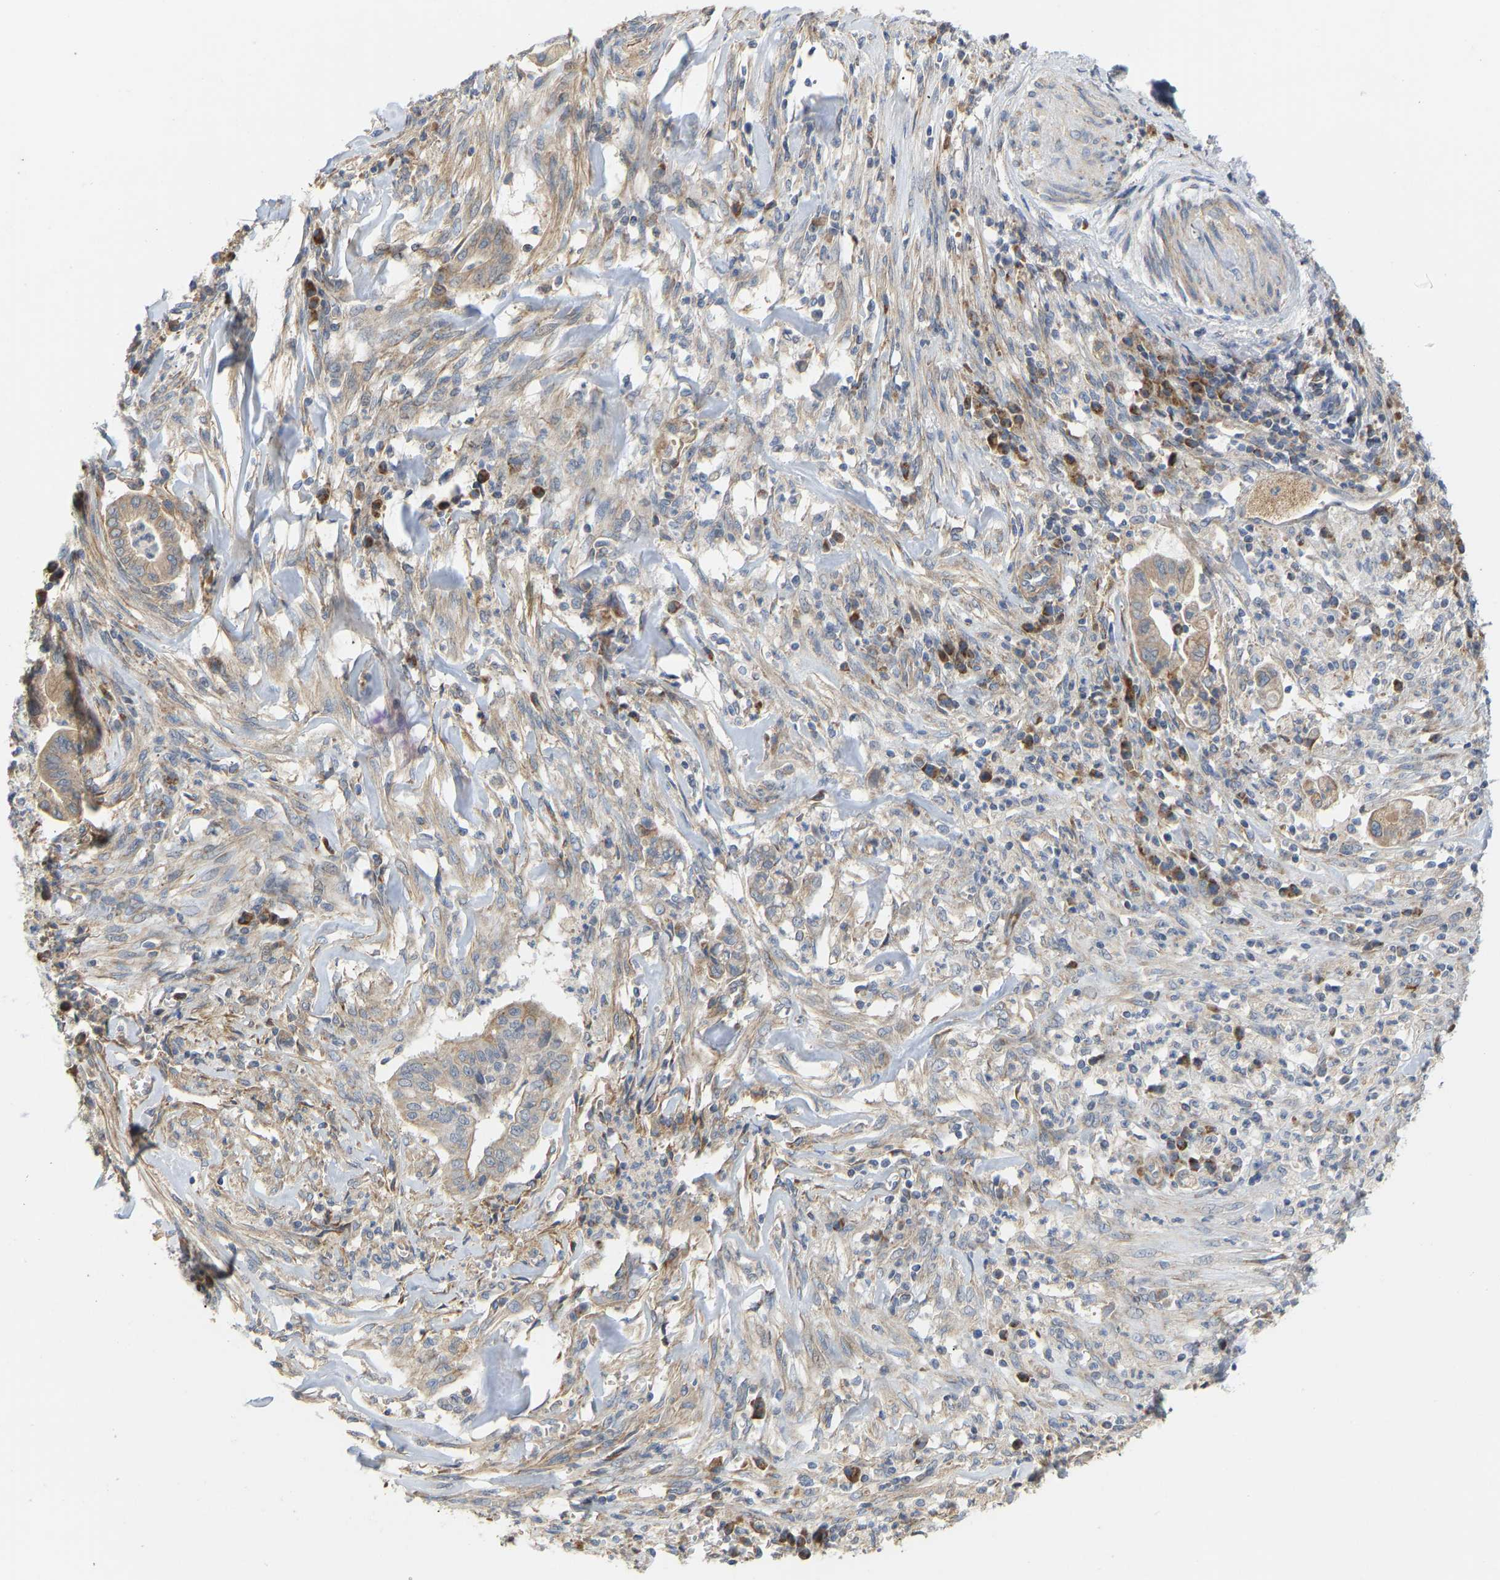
{"staining": {"intensity": "weak", "quantity": "<25%", "location": "cytoplasmic/membranous"}, "tissue": "cervical cancer", "cell_type": "Tumor cells", "image_type": "cancer", "snomed": [{"axis": "morphology", "description": "Adenocarcinoma, NOS"}, {"axis": "topography", "description": "Cervix"}], "caption": "DAB immunohistochemical staining of human cervical adenocarcinoma exhibits no significant staining in tumor cells.", "gene": "HACD2", "patient": {"sex": "female", "age": 44}}